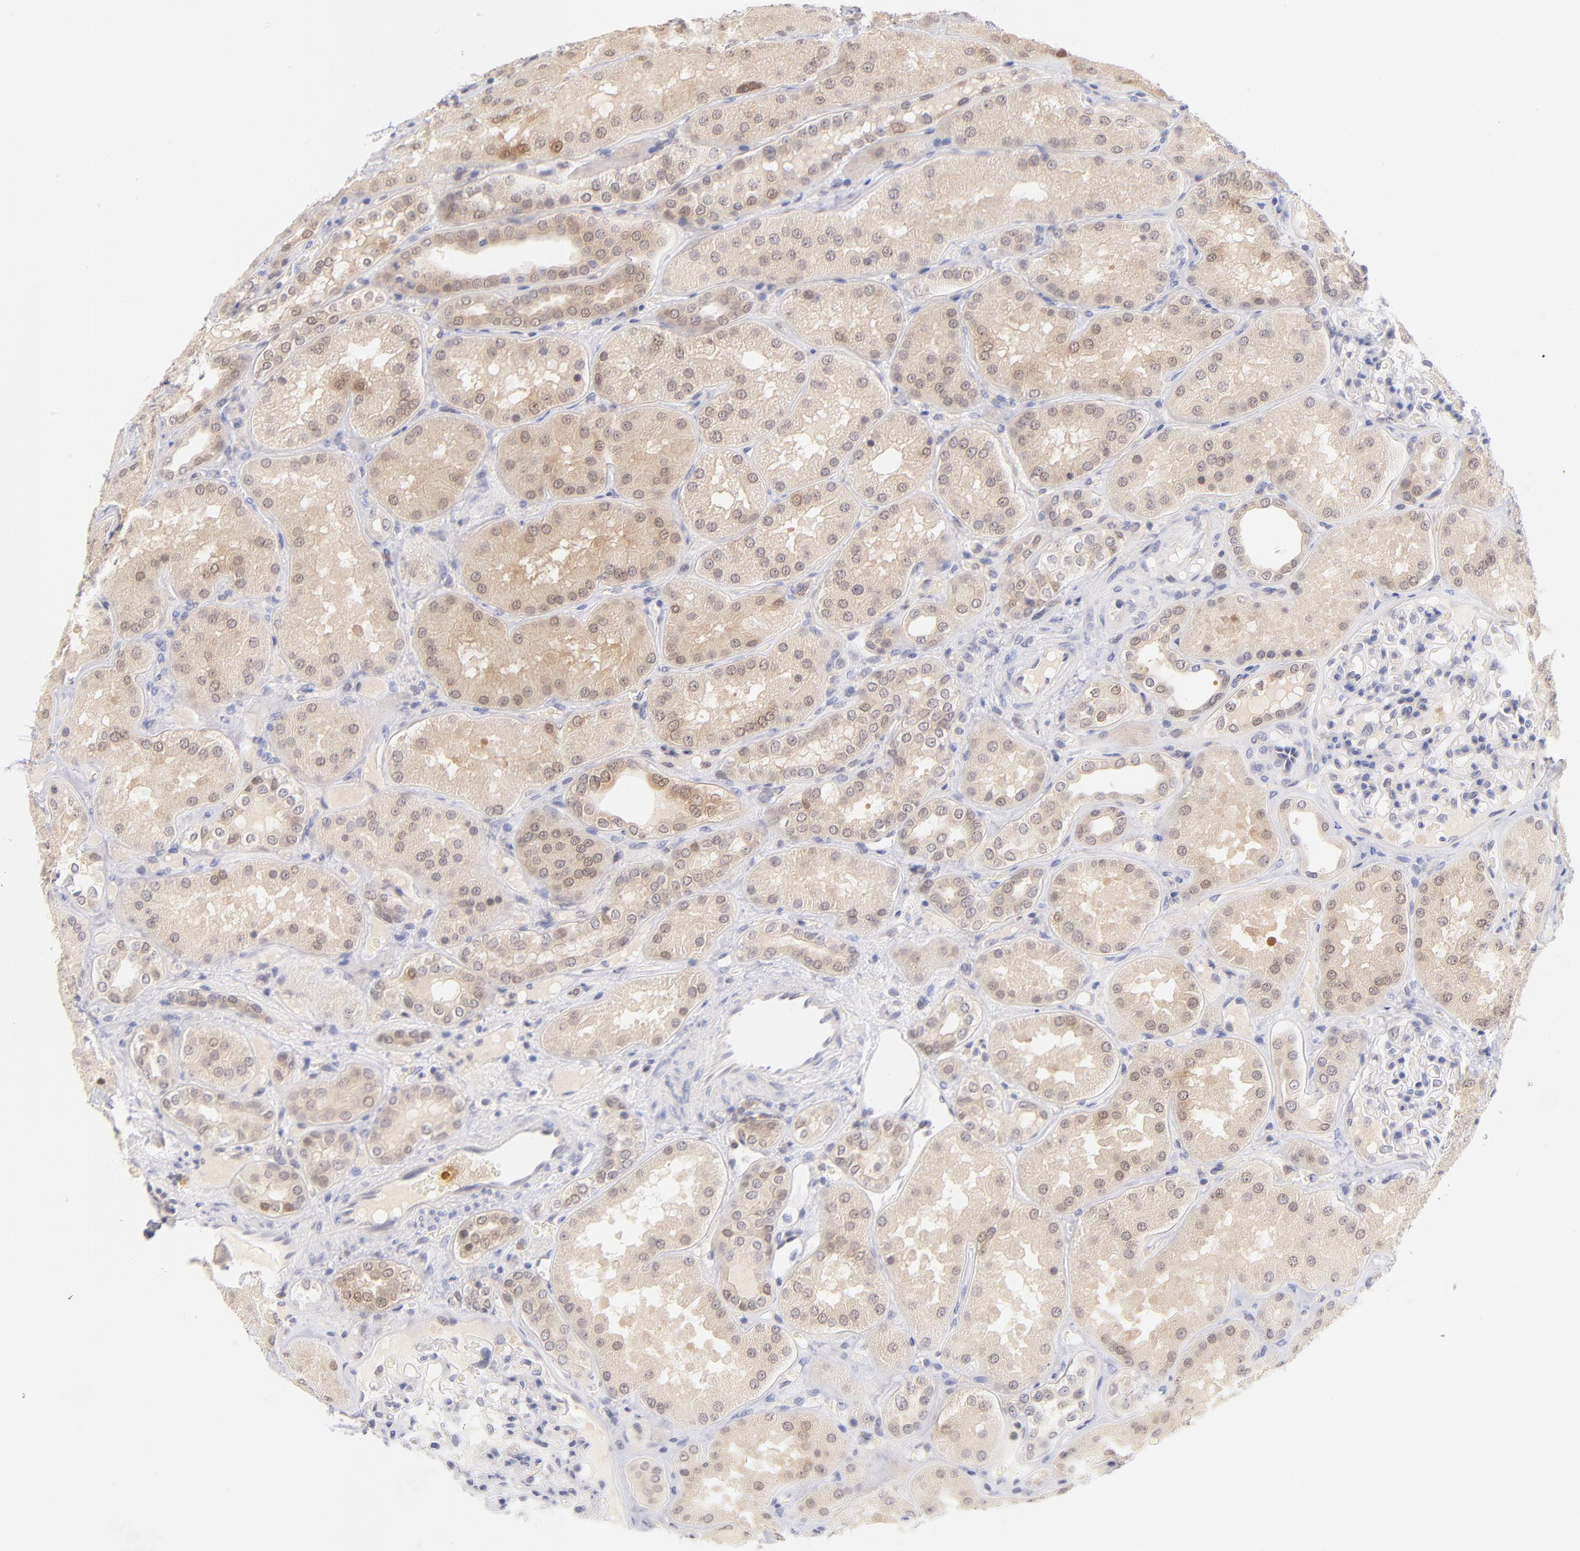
{"staining": {"intensity": "negative", "quantity": "none", "location": "none"}, "tissue": "kidney", "cell_type": "Cells in glomeruli", "image_type": "normal", "snomed": [{"axis": "morphology", "description": "Normal tissue, NOS"}, {"axis": "topography", "description": "Kidney"}], "caption": "This micrograph is of benign kidney stained with immunohistochemistry to label a protein in brown with the nuclei are counter-stained blue. There is no expression in cells in glomeruli.", "gene": "CASP6", "patient": {"sex": "female", "age": 56}}